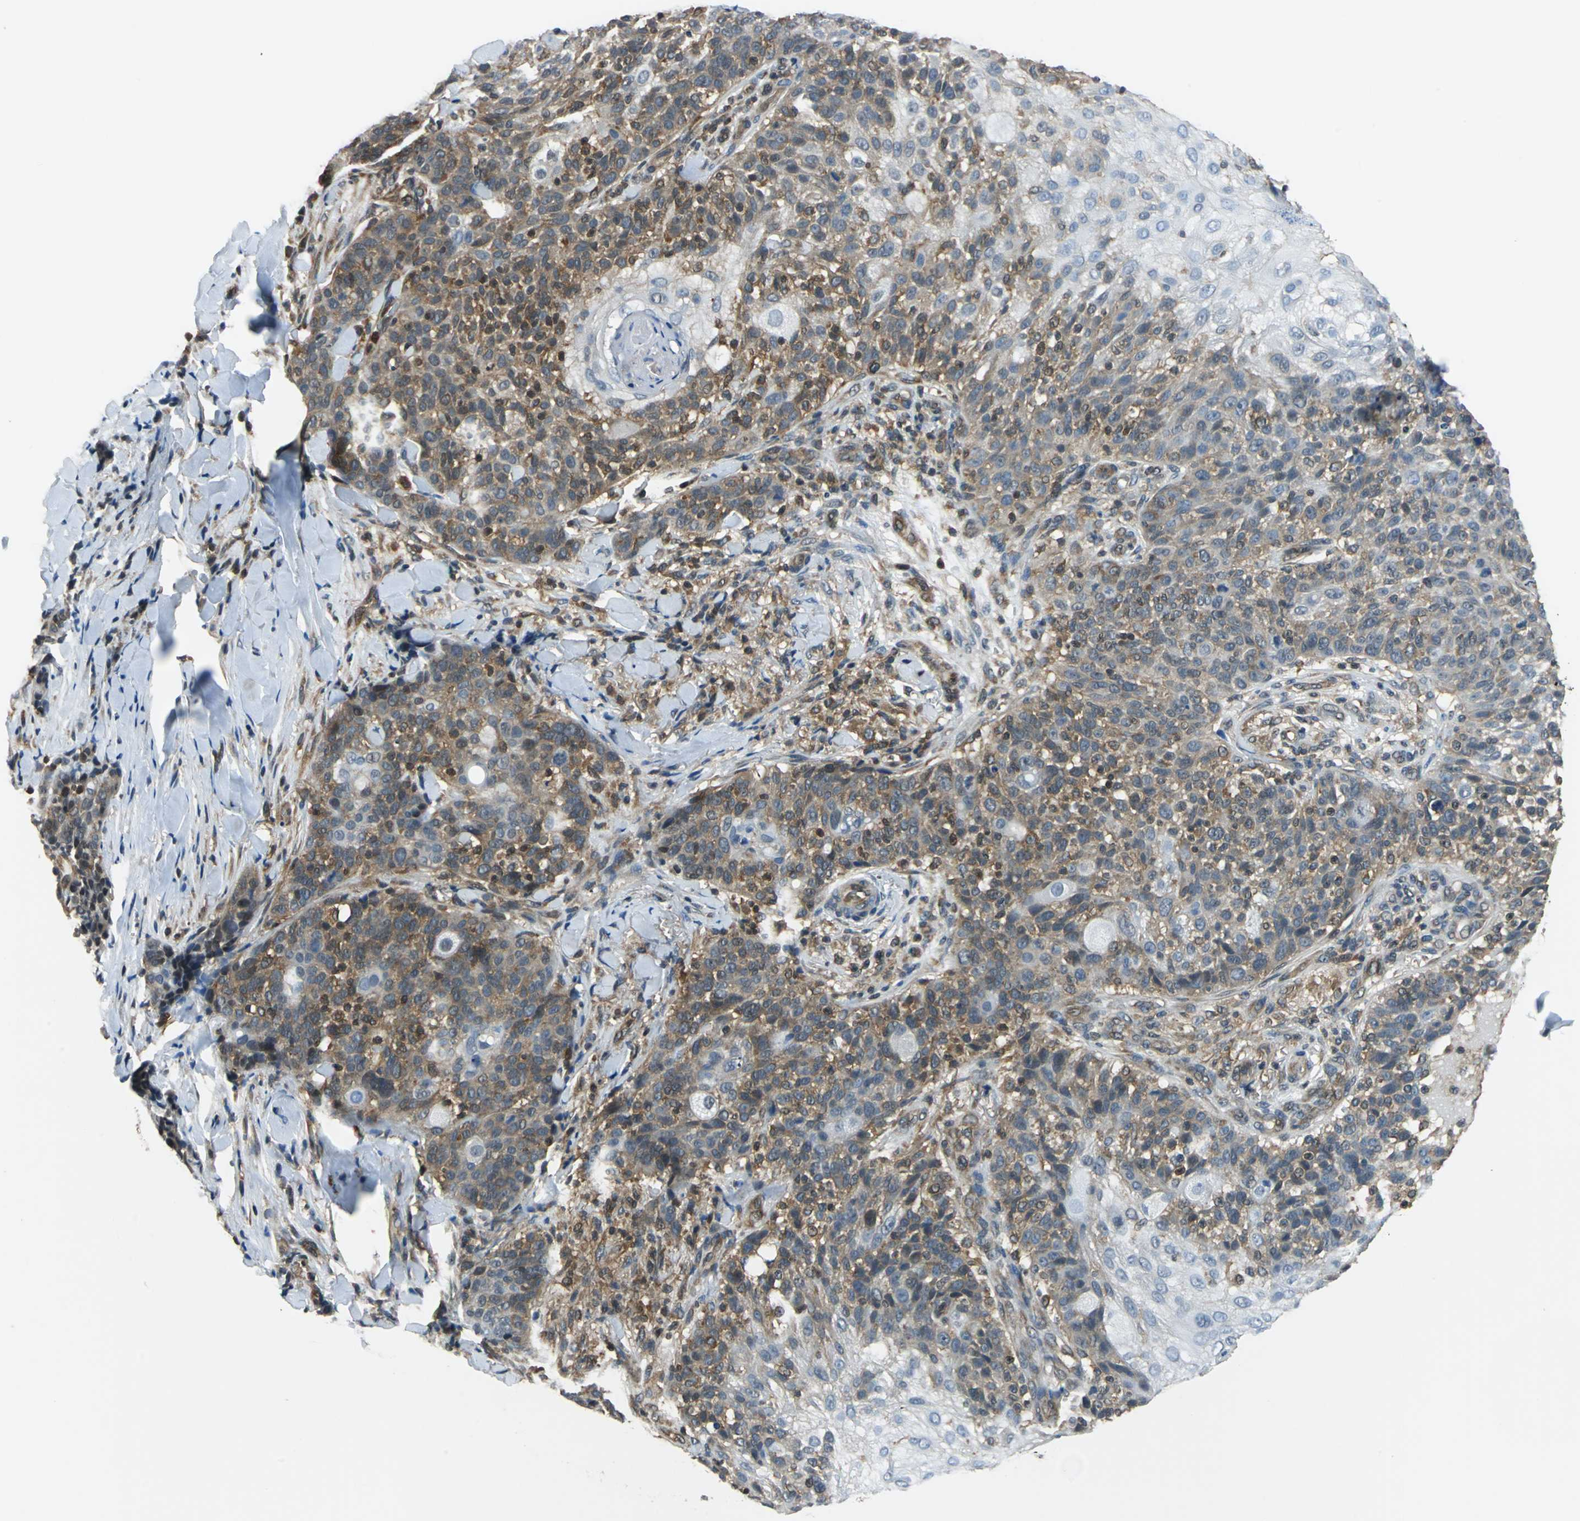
{"staining": {"intensity": "moderate", "quantity": "25%-75%", "location": "cytoplasmic/membranous,nuclear"}, "tissue": "skin cancer", "cell_type": "Tumor cells", "image_type": "cancer", "snomed": [{"axis": "morphology", "description": "Normal tissue, NOS"}, {"axis": "morphology", "description": "Squamous cell carcinoma, NOS"}, {"axis": "topography", "description": "Skin"}], "caption": "IHC (DAB (3,3'-diaminobenzidine)) staining of human skin cancer reveals moderate cytoplasmic/membranous and nuclear protein expression in approximately 25%-75% of tumor cells.", "gene": "ARPC3", "patient": {"sex": "female", "age": 83}}